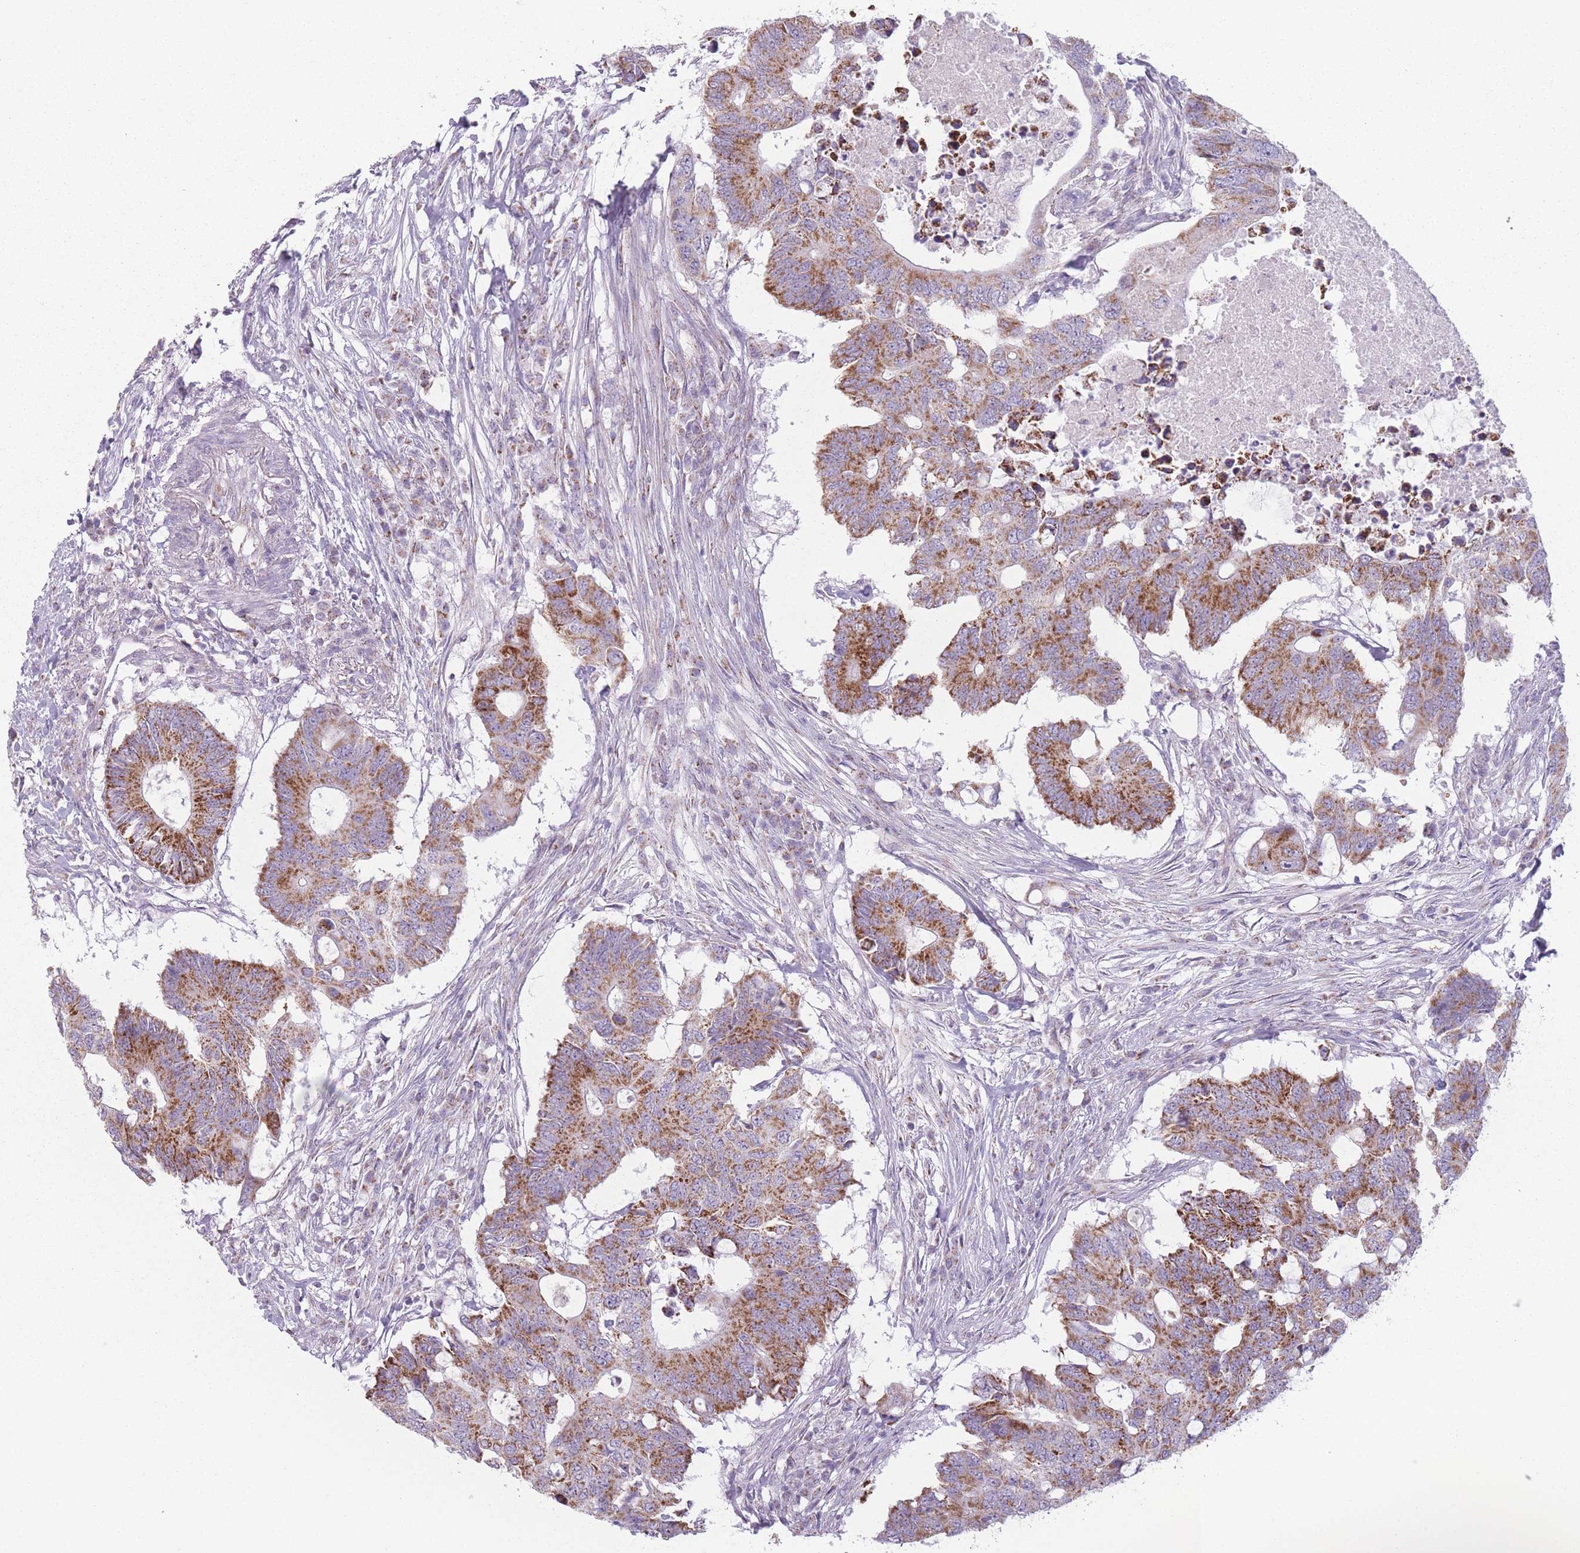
{"staining": {"intensity": "strong", "quantity": ">75%", "location": "cytoplasmic/membranous"}, "tissue": "colorectal cancer", "cell_type": "Tumor cells", "image_type": "cancer", "snomed": [{"axis": "morphology", "description": "Adenocarcinoma, NOS"}, {"axis": "topography", "description": "Colon"}], "caption": "Protein analysis of adenocarcinoma (colorectal) tissue exhibits strong cytoplasmic/membranous positivity in approximately >75% of tumor cells.", "gene": "DCHS1", "patient": {"sex": "male", "age": 71}}